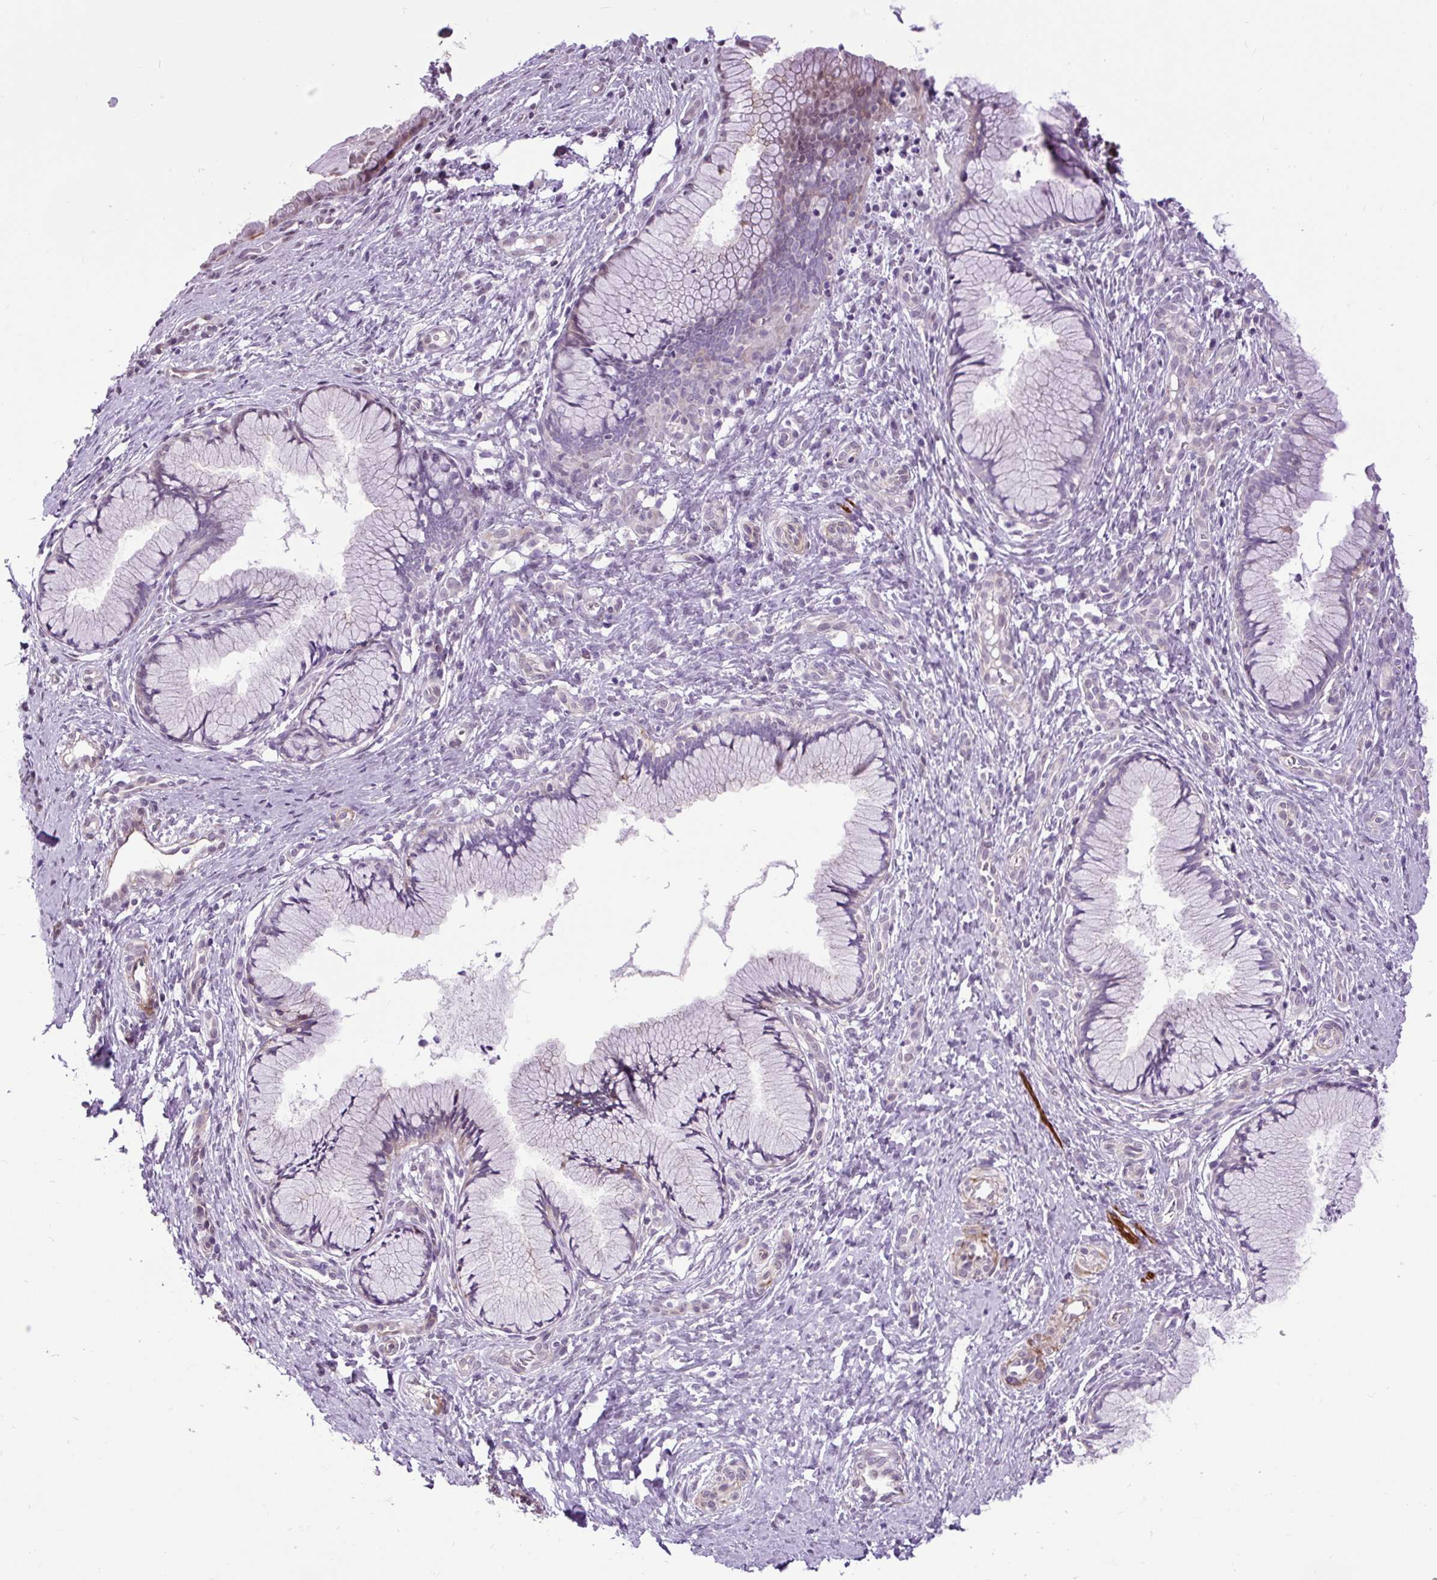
{"staining": {"intensity": "weak", "quantity": "<25%", "location": "nuclear"}, "tissue": "cervix", "cell_type": "Glandular cells", "image_type": "normal", "snomed": [{"axis": "morphology", "description": "Normal tissue, NOS"}, {"axis": "topography", "description": "Cervix"}], "caption": "Unremarkable cervix was stained to show a protein in brown. There is no significant staining in glandular cells. The staining was performed using DAB (3,3'-diaminobenzidine) to visualize the protein expression in brown, while the nuclei were stained in blue with hematoxylin (Magnification: 20x).", "gene": "ZNF197", "patient": {"sex": "female", "age": 36}}